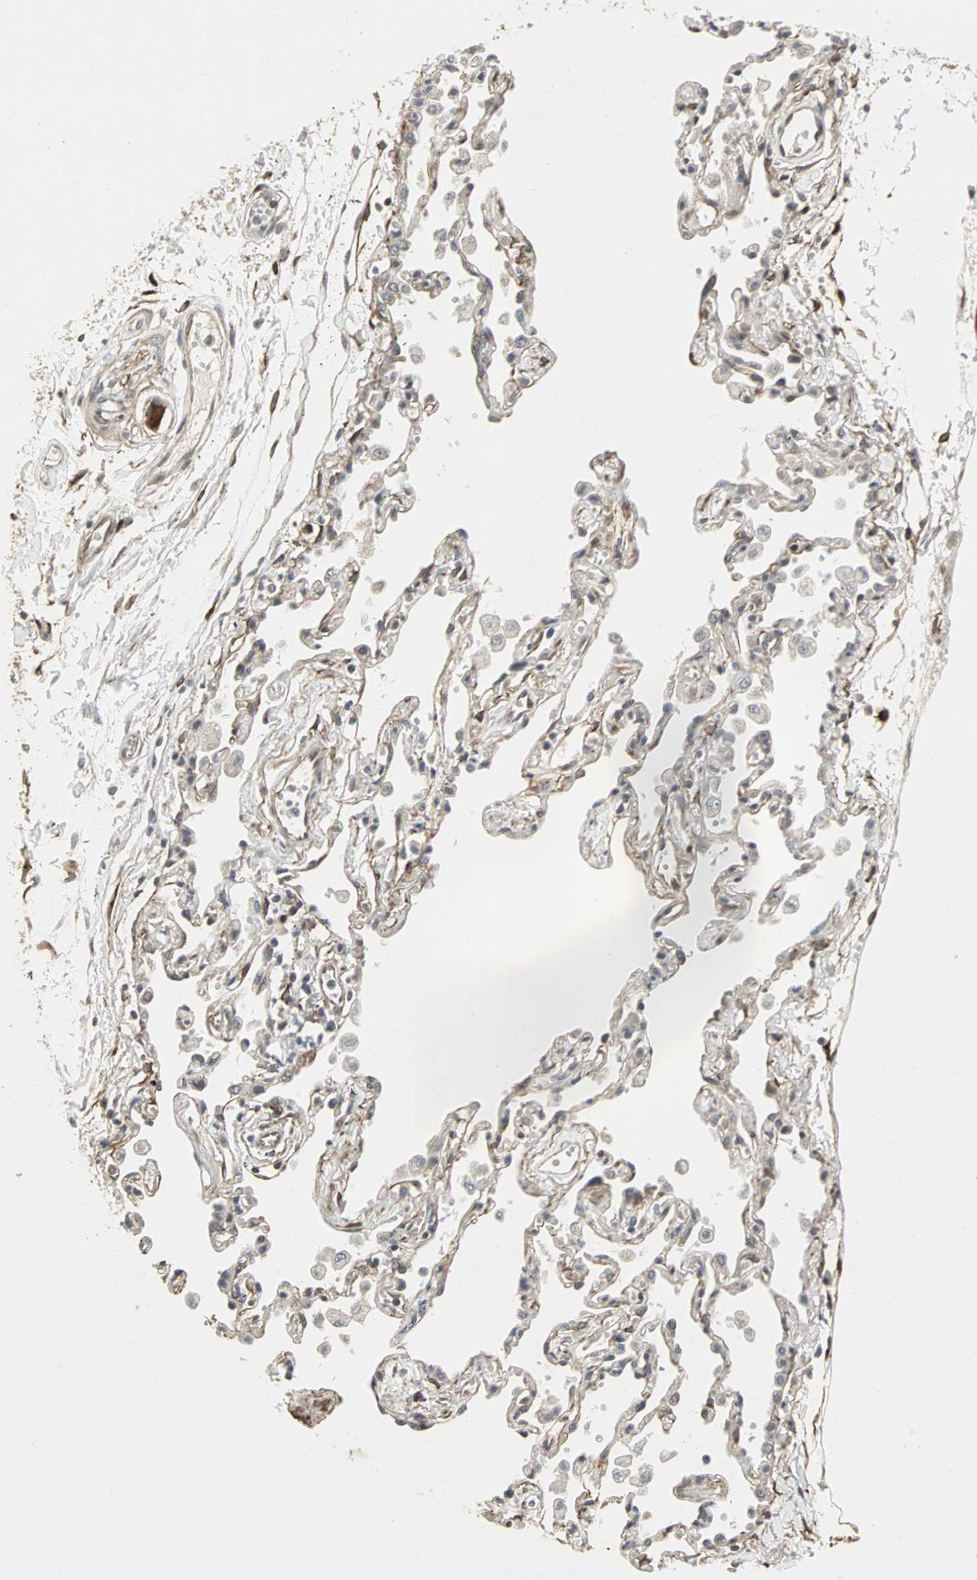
{"staining": {"intensity": "negative", "quantity": "none", "location": "none"}, "tissue": "adipose tissue", "cell_type": "Adipocytes", "image_type": "normal", "snomed": [{"axis": "morphology", "description": "Normal tissue, NOS"}, {"axis": "morphology", "description": "Adenocarcinoma, NOS"}, {"axis": "topography", "description": "Cartilage tissue"}, {"axis": "topography", "description": "Bronchus"}, {"axis": "topography", "description": "Lung"}], "caption": "Immunohistochemistry photomicrograph of normal adipose tissue: adipose tissue stained with DAB (3,3'-diaminobenzidine) reveals no significant protein staining in adipocytes.", "gene": "TRPV4", "patient": {"sex": "female", "age": 67}}